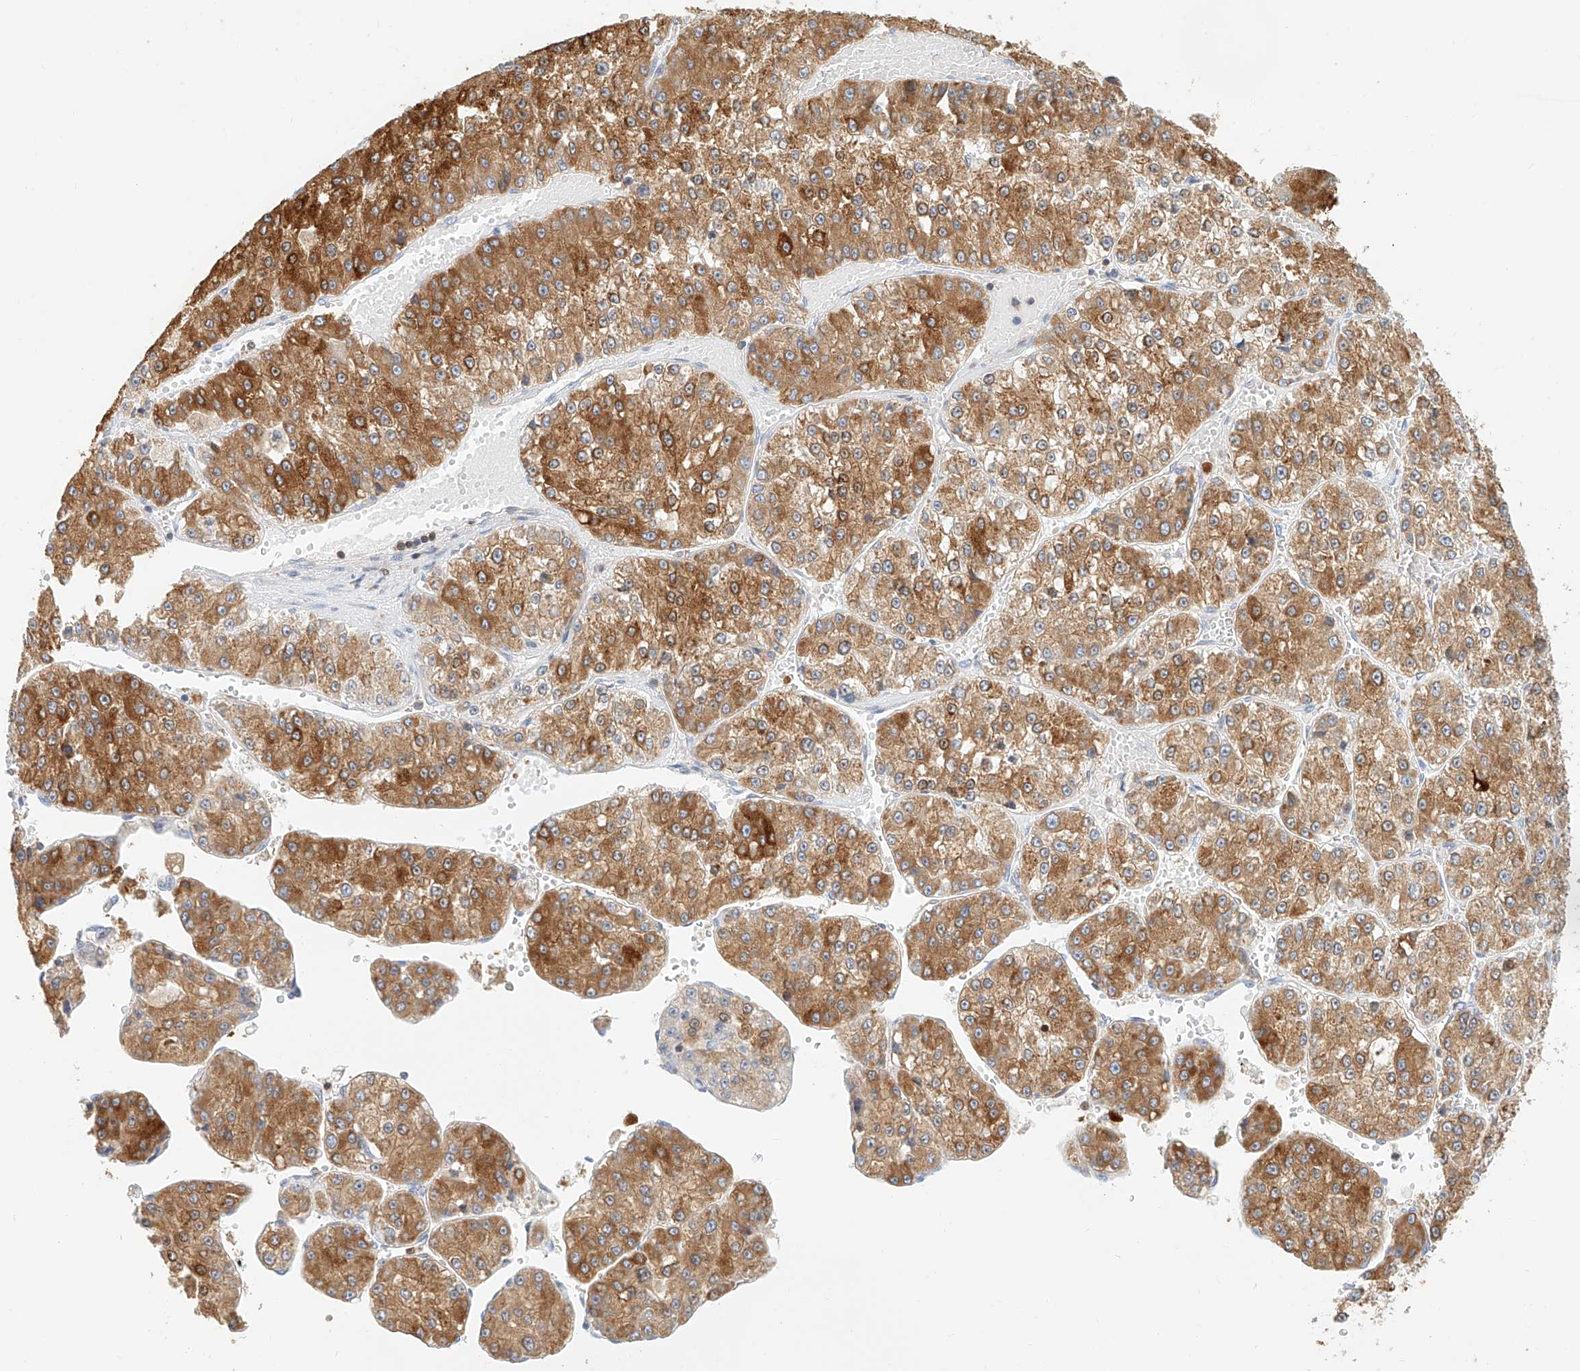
{"staining": {"intensity": "moderate", "quantity": ">75%", "location": "cytoplasmic/membranous"}, "tissue": "liver cancer", "cell_type": "Tumor cells", "image_type": "cancer", "snomed": [{"axis": "morphology", "description": "Carcinoma, Hepatocellular, NOS"}, {"axis": "topography", "description": "Liver"}], "caption": "A brown stain labels moderate cytoplasmic/membranous staining of a protein in liver cancer (hepatocellular carcinoma) tumor cells.", "gene": "DHRS7", "patient": {"sex": "female", "age": 73}}